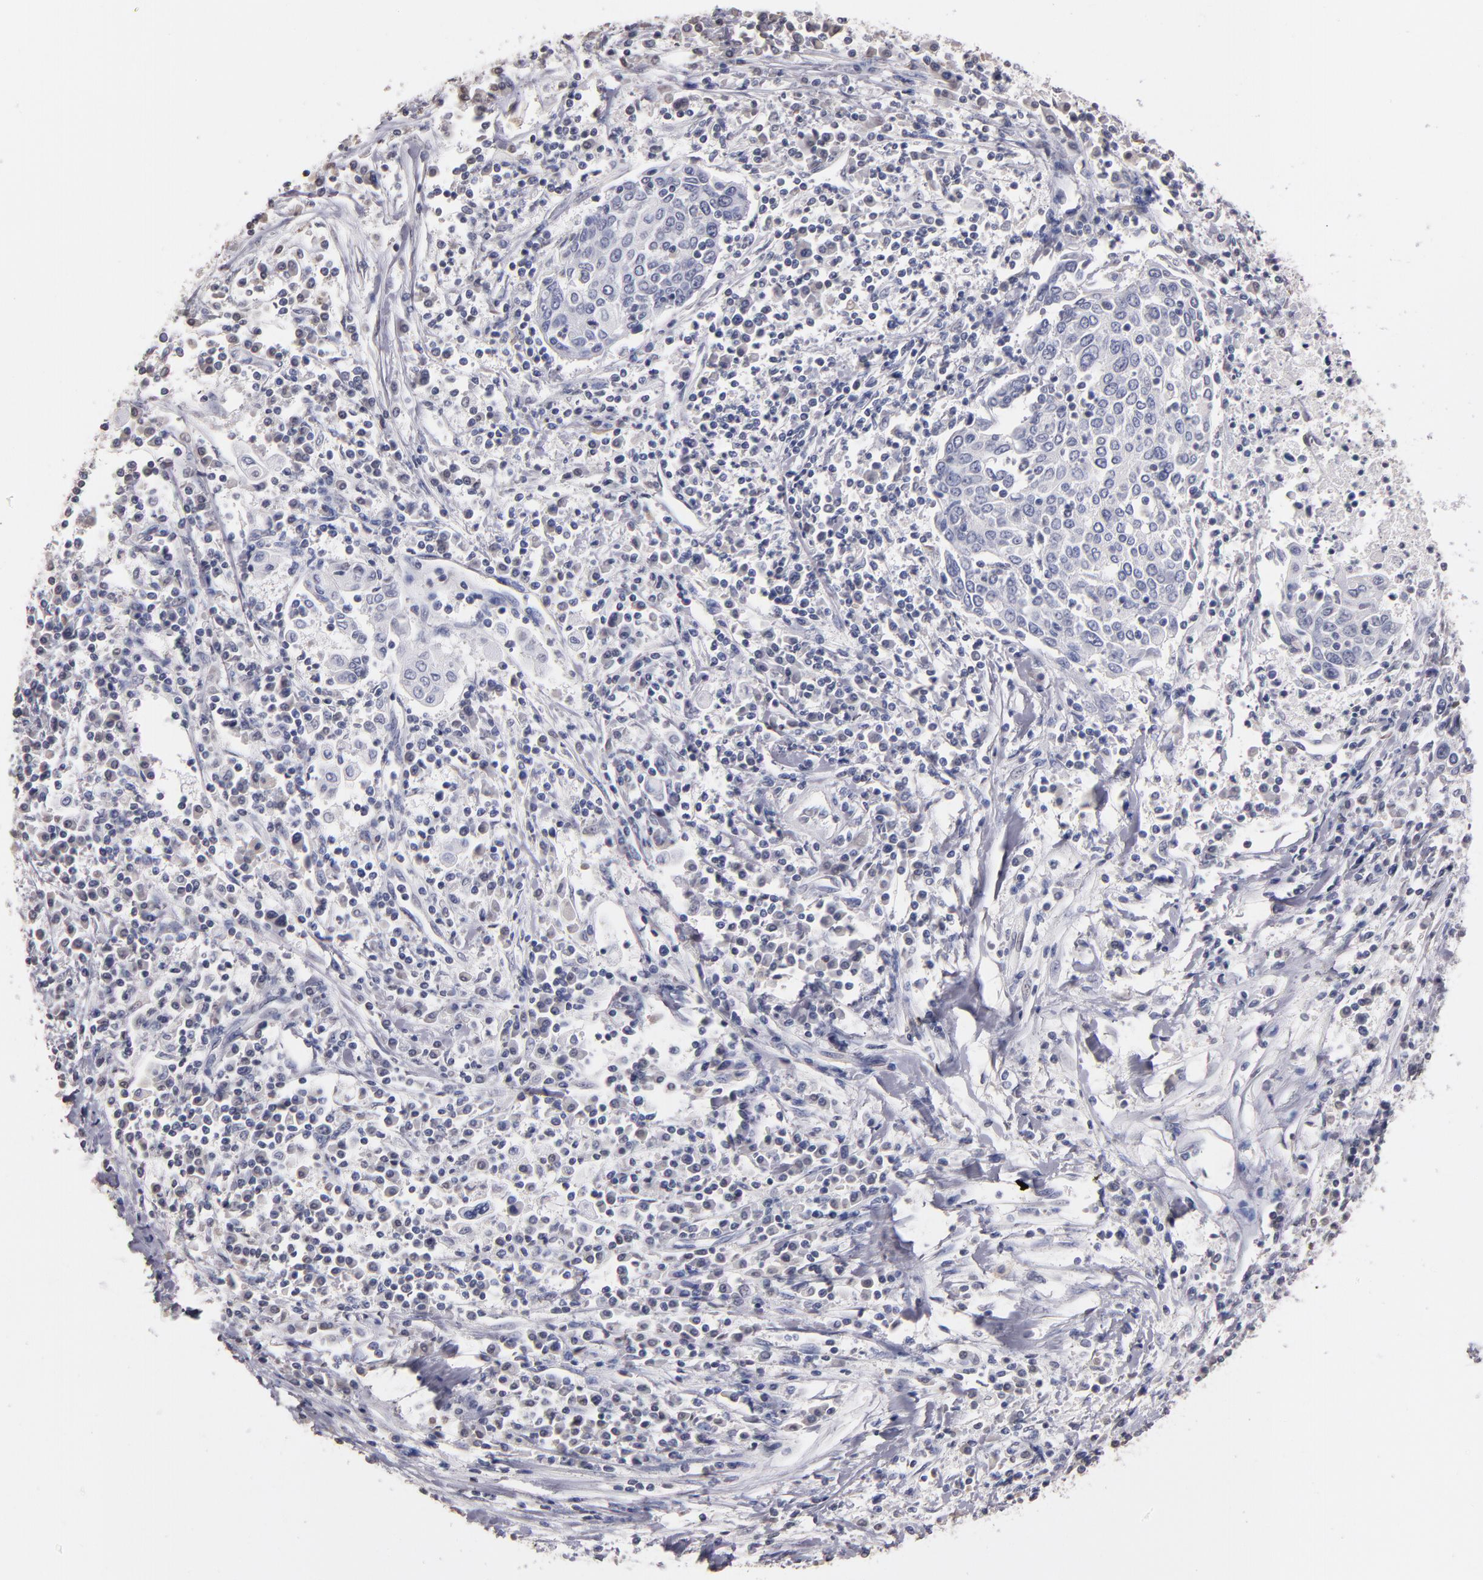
{"staining": {"intensity": "negative", "quantity": "none", "location": "none"}, "tissue": "cervical cancer", "cell_type": "Tumor cells", "image_type": "cancer", "snomed": [{"axis": "morphology", "description": "Squamous cell carcinoma, NOS"}, {"axis": "topography", "description": "Cervix"}], "caption": "Tumor cells are negative for brown protein staining in cervical cancer (squamous cell carcinoma).", "gene": "SOX10", "patient": {"sex": "female", "age": 40}}